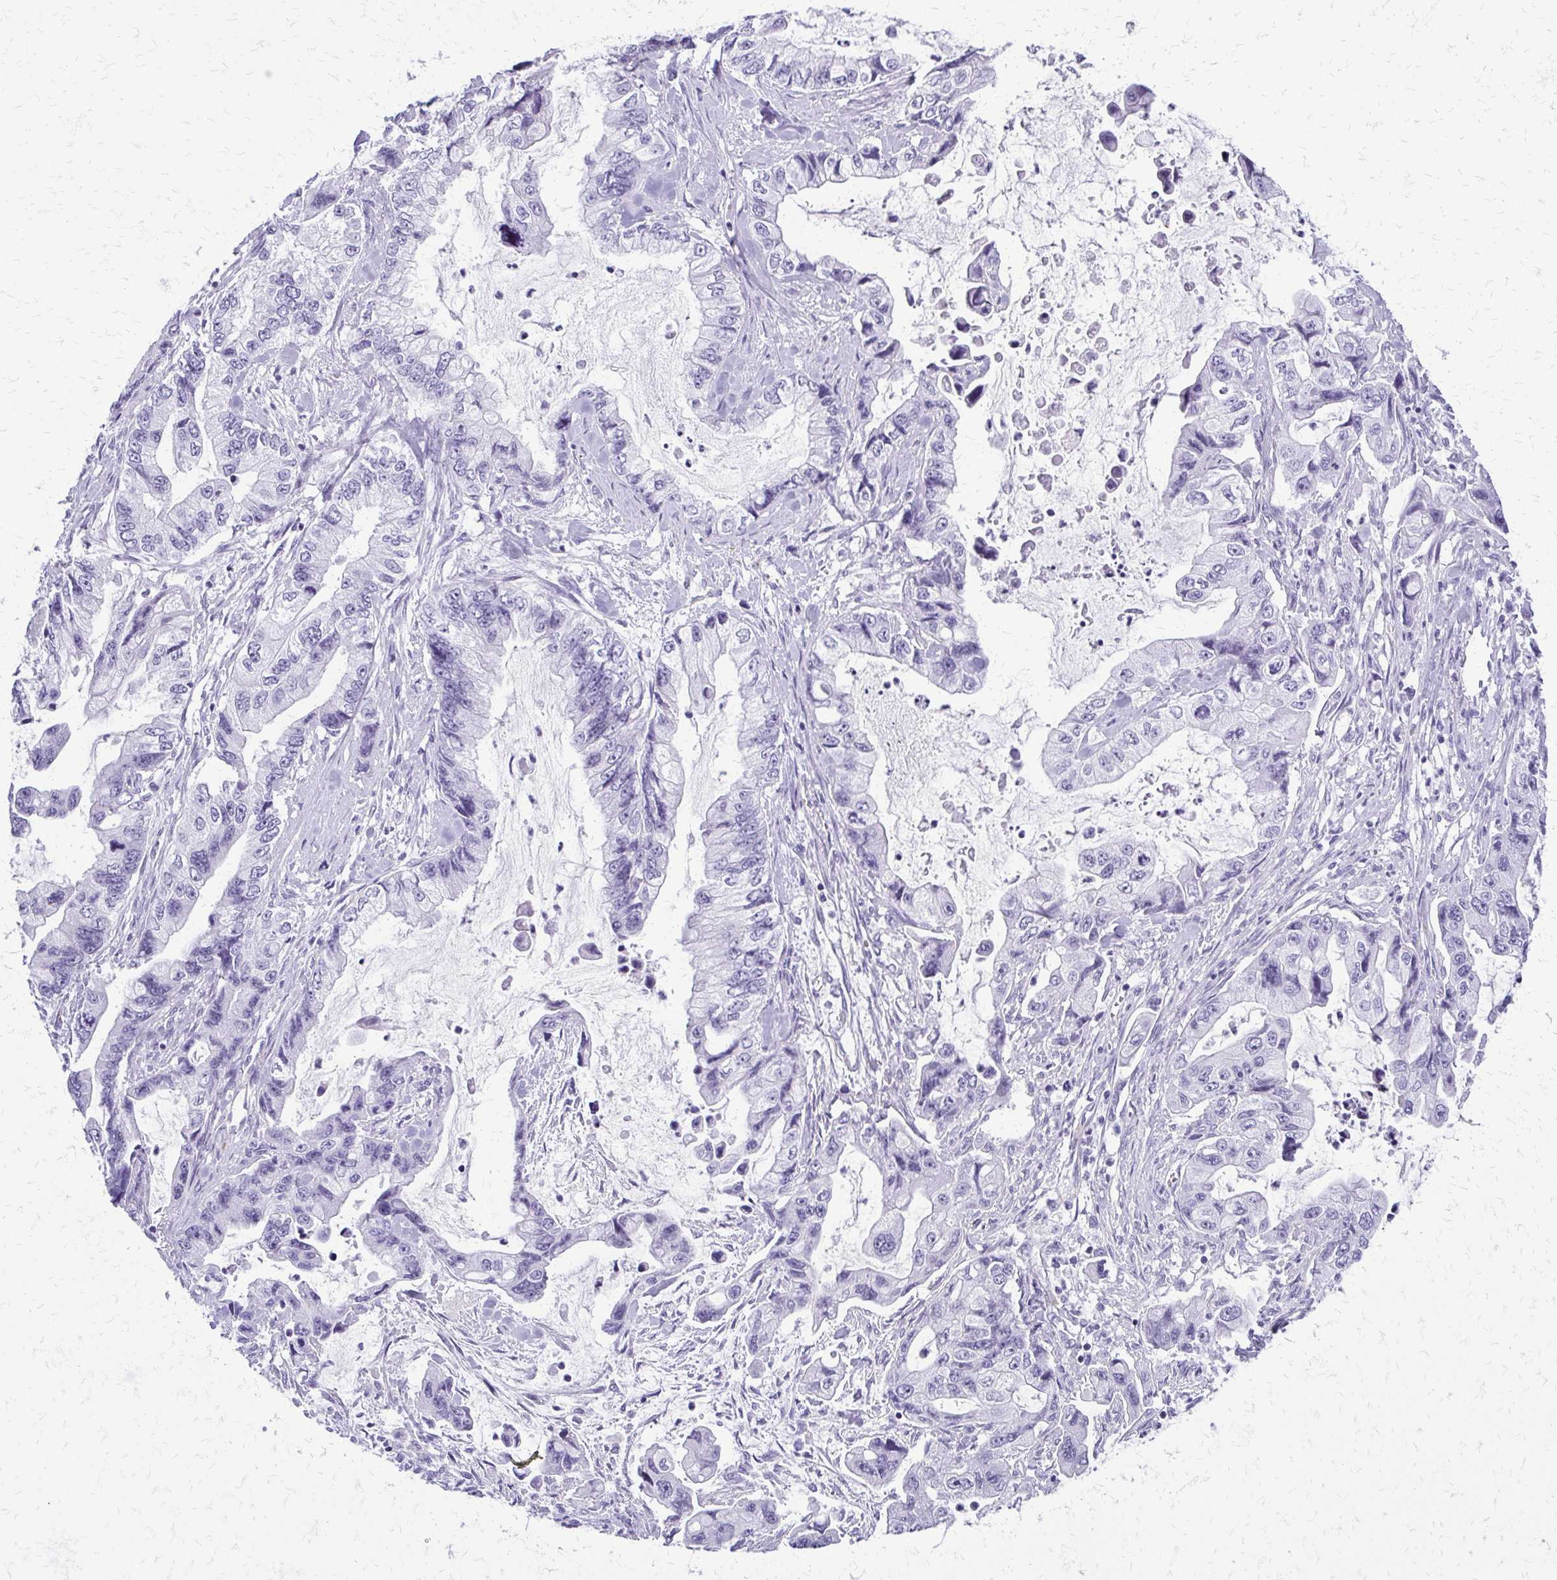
{"staining": {"intensity": "negative", "quantity": "none", "location": "none"}, "tissue": "stomach cancer", "cell_type": "Tumor cells", "image_type": "cancer", "snomed": [{"axis": "morphology", "description": "Adenocarcinoma, NOS"}, {"axis": "topography", "description": "Pancreas"}, {"axis": "topography", "description": "Stomach, upper"}, {"axis": "topography", "description": "Stomach"}], "caption": "Immunohistochemistry (IHC) photomicrograph of neoplastic tissue: human stomach cancer stained with DAB reveals no significant protein staining in tumor cells.", "gene": "FAM162B", "patient": {"sex": "male", "age": 77}}